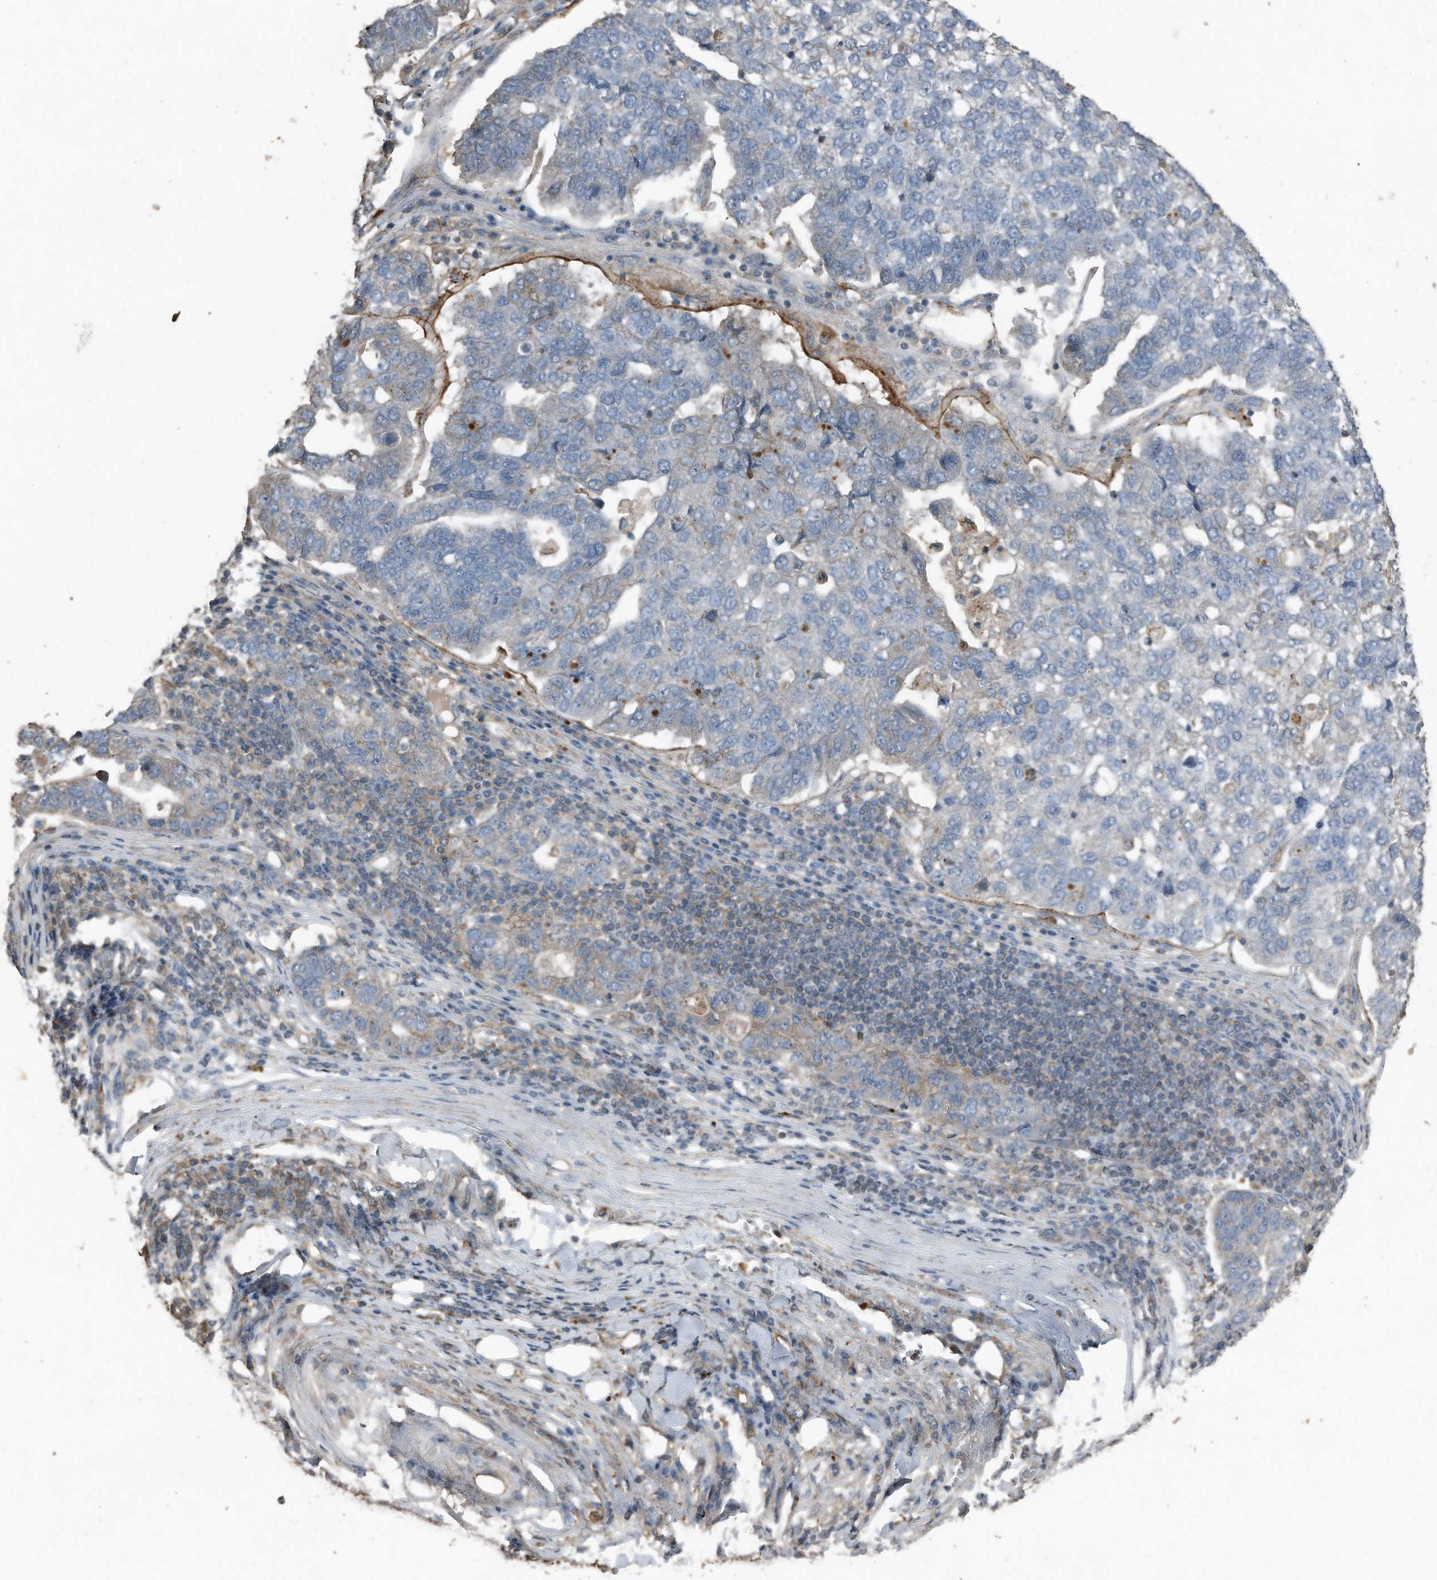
{"staining": {"intensity": "negative", "quantity": "none", "location": "none"}, "tissue": "pancreatic cancer", "cell_type": "Tumor cells", "image_type": "cancer", "snomed": [{"axis": "morphology", "description": "Adenocarcinoma, NOS"}, {"axis": "topography", "description": "Pancreas"}], "caption": "This is an IHC photomicrograph of pancreatic cancer. There is no staining in tumor cells.", "gene": "C9", "patient": {"sex": "female", "age": 61}}